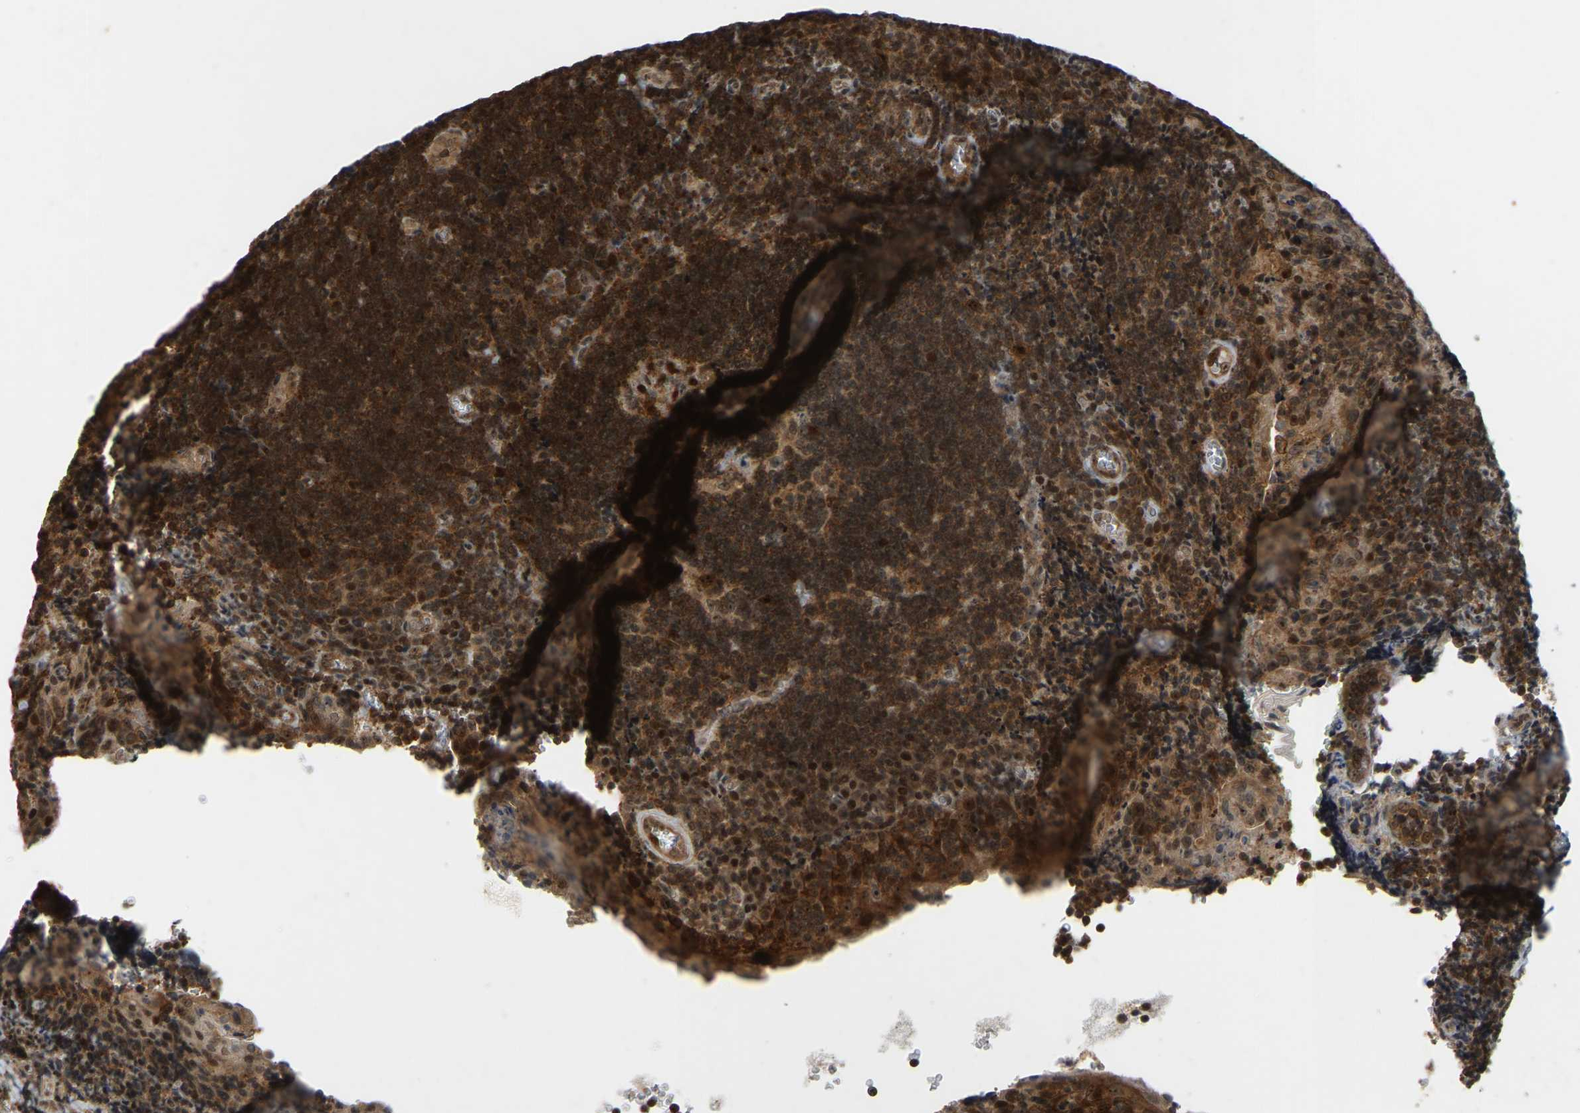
{"staining": {"intensity": "strong", "quantity": ">75%", "location": "cytoplasmic/membranous,nuclear"}, "tissue": "tonsil", "cell_type": "Germinal center cells", "image_type": "normal", "snomed": [{"axis": "morphology", "description": "Normal tissue, NOS"}, {"axis": "morphology", "description": "Inflammation, NOS"}, {"axis": "topography", "description": "Tonsil"}], "caption": "A high amount of strong cytoplasmic/membranous,nuclear staining is appreciated in approximately >75% of germinal center cells in unremarkable tonsil. Ihc stains the protein of interest in brown and the nuclei are stained blue.", "gene": "BRF2", "patient": {"sex": "female", "age": 31}}